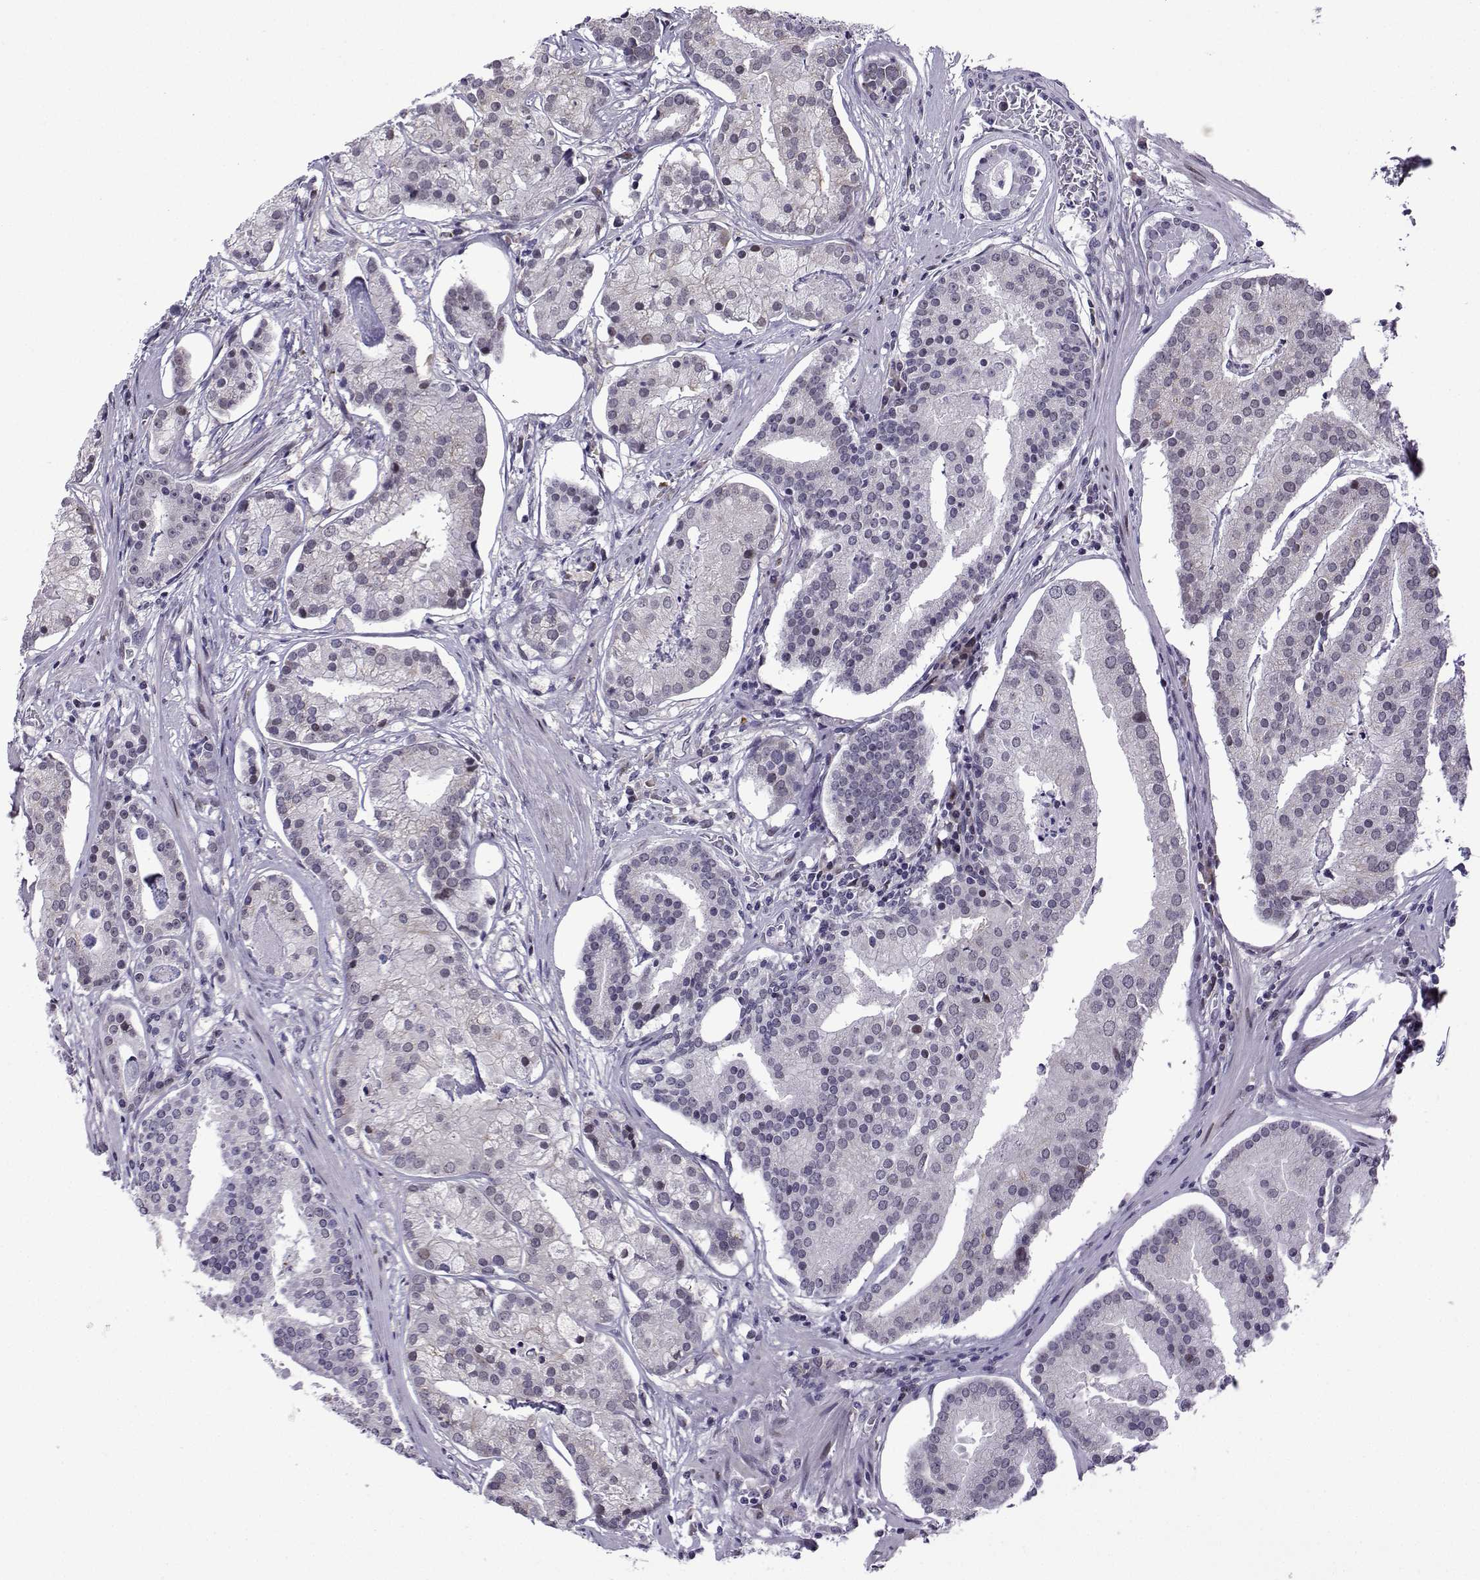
{"staining": {"intensity": "negative", "quantity": "none", "location": "none"}, "tissue": "prostate cancer", "cell_type": "Tumor cells", "image_type": "cancer", "snomed": [{"axis": "morphology", "description": "Adenocarcinoma, NOS"}, {"axis": "topography", "description": "Prostate and seminal vesicle, NOS"}, {"axis": "topography", "description": "Prostate"}], "caption": "Tumor cells are negative for brown protein staining in prostate adenocarcinoma.", "gene": "FGF3", "patient": {"sex": "male", "age": 44}}